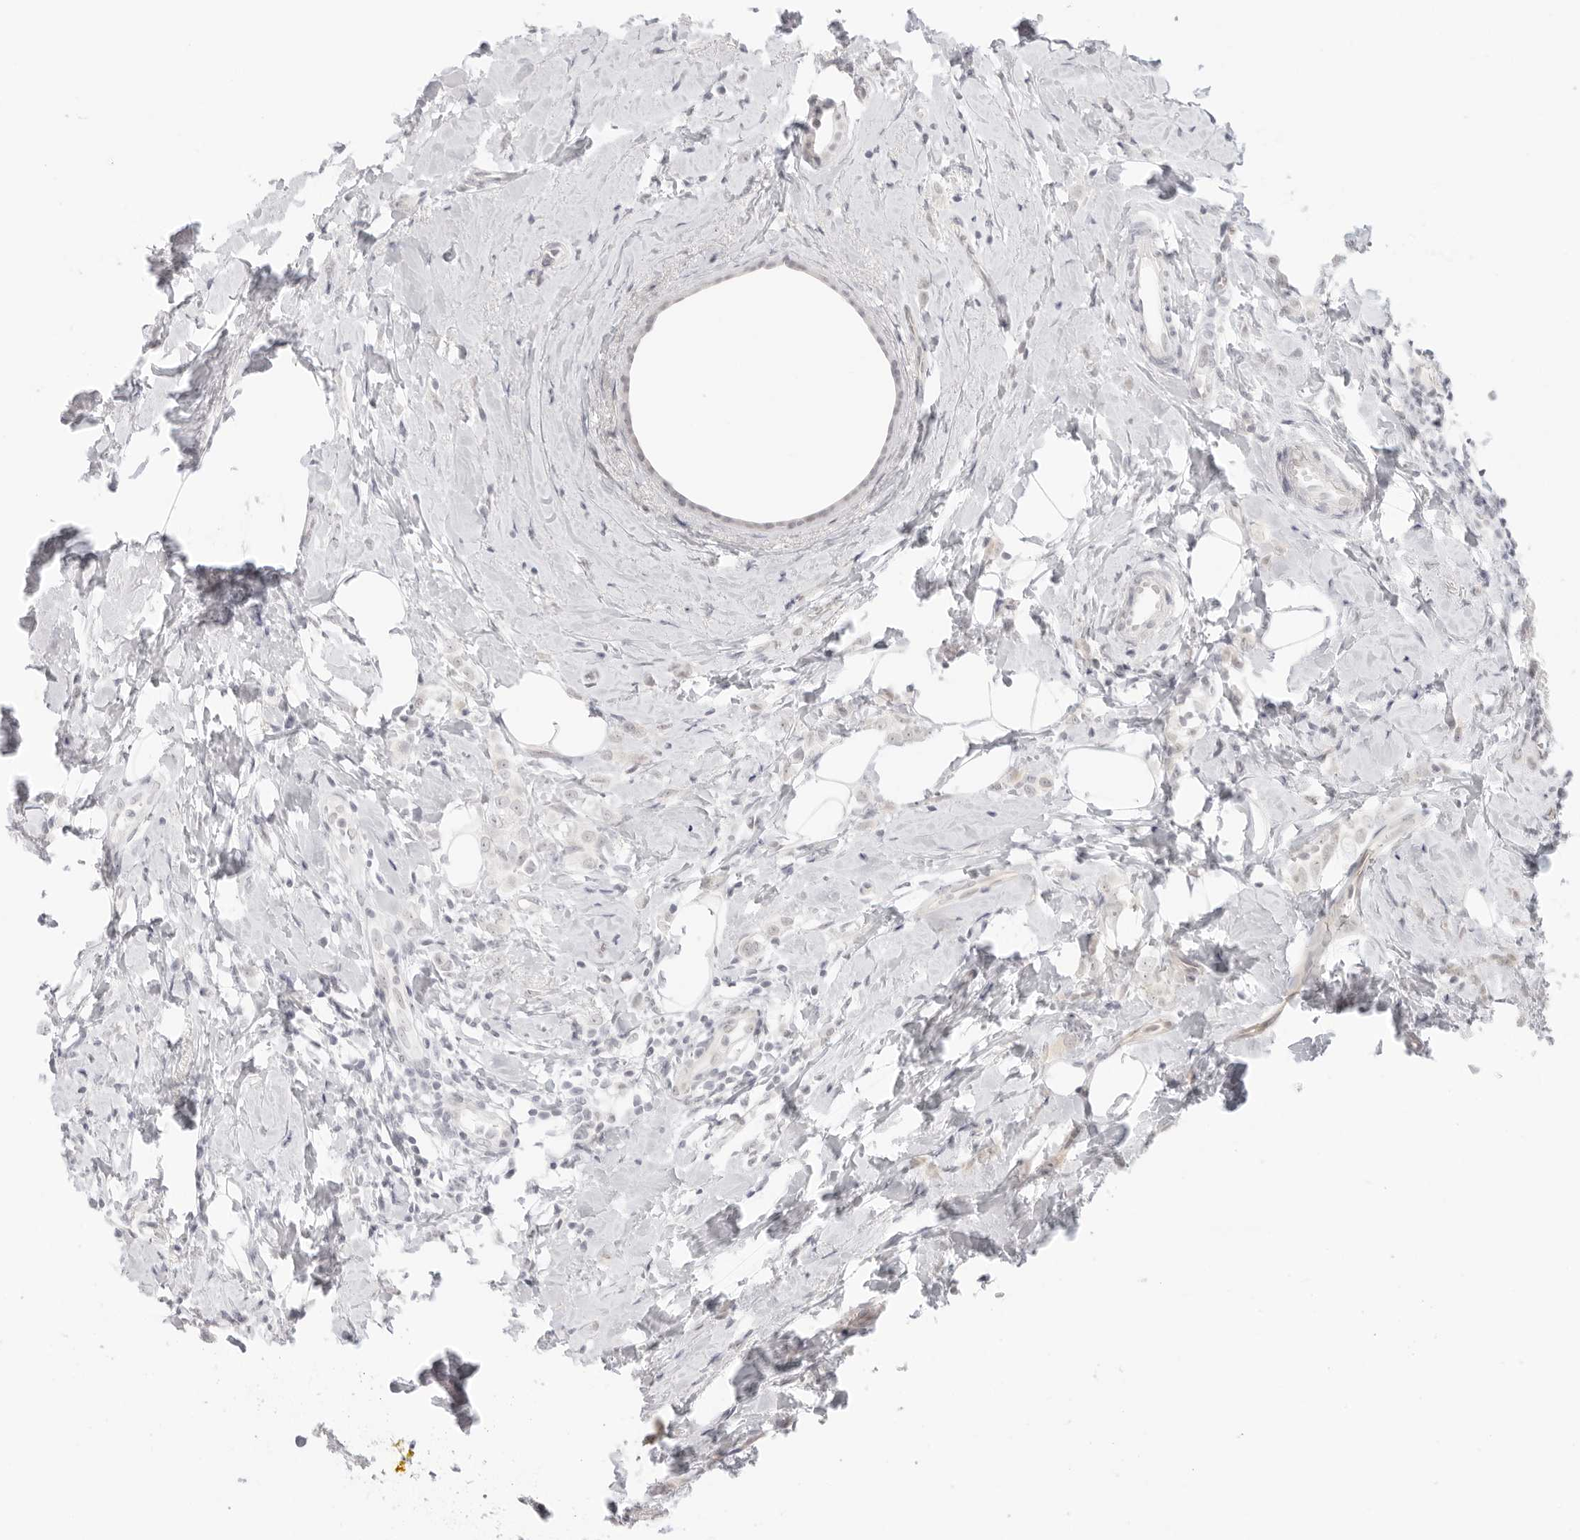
{"staining": {"intensity": "weak", "quantity": "<25%", "location": "nuclear"}, "tissue": "breast cancer", "cell_type": "Tumor cells", "image_type": "cancer", "snomed": [{"axis": "morphology", "description": "Lobular carcinoma"}, {"axis": "topography", "description": "Breast"}], "caption": "This is an immunohistochemistry image of lobular carcinoma (breast). There is no positivity in tumor cells.", "gene": "MED18", "patient": {"sex": "female", "age": 47}}